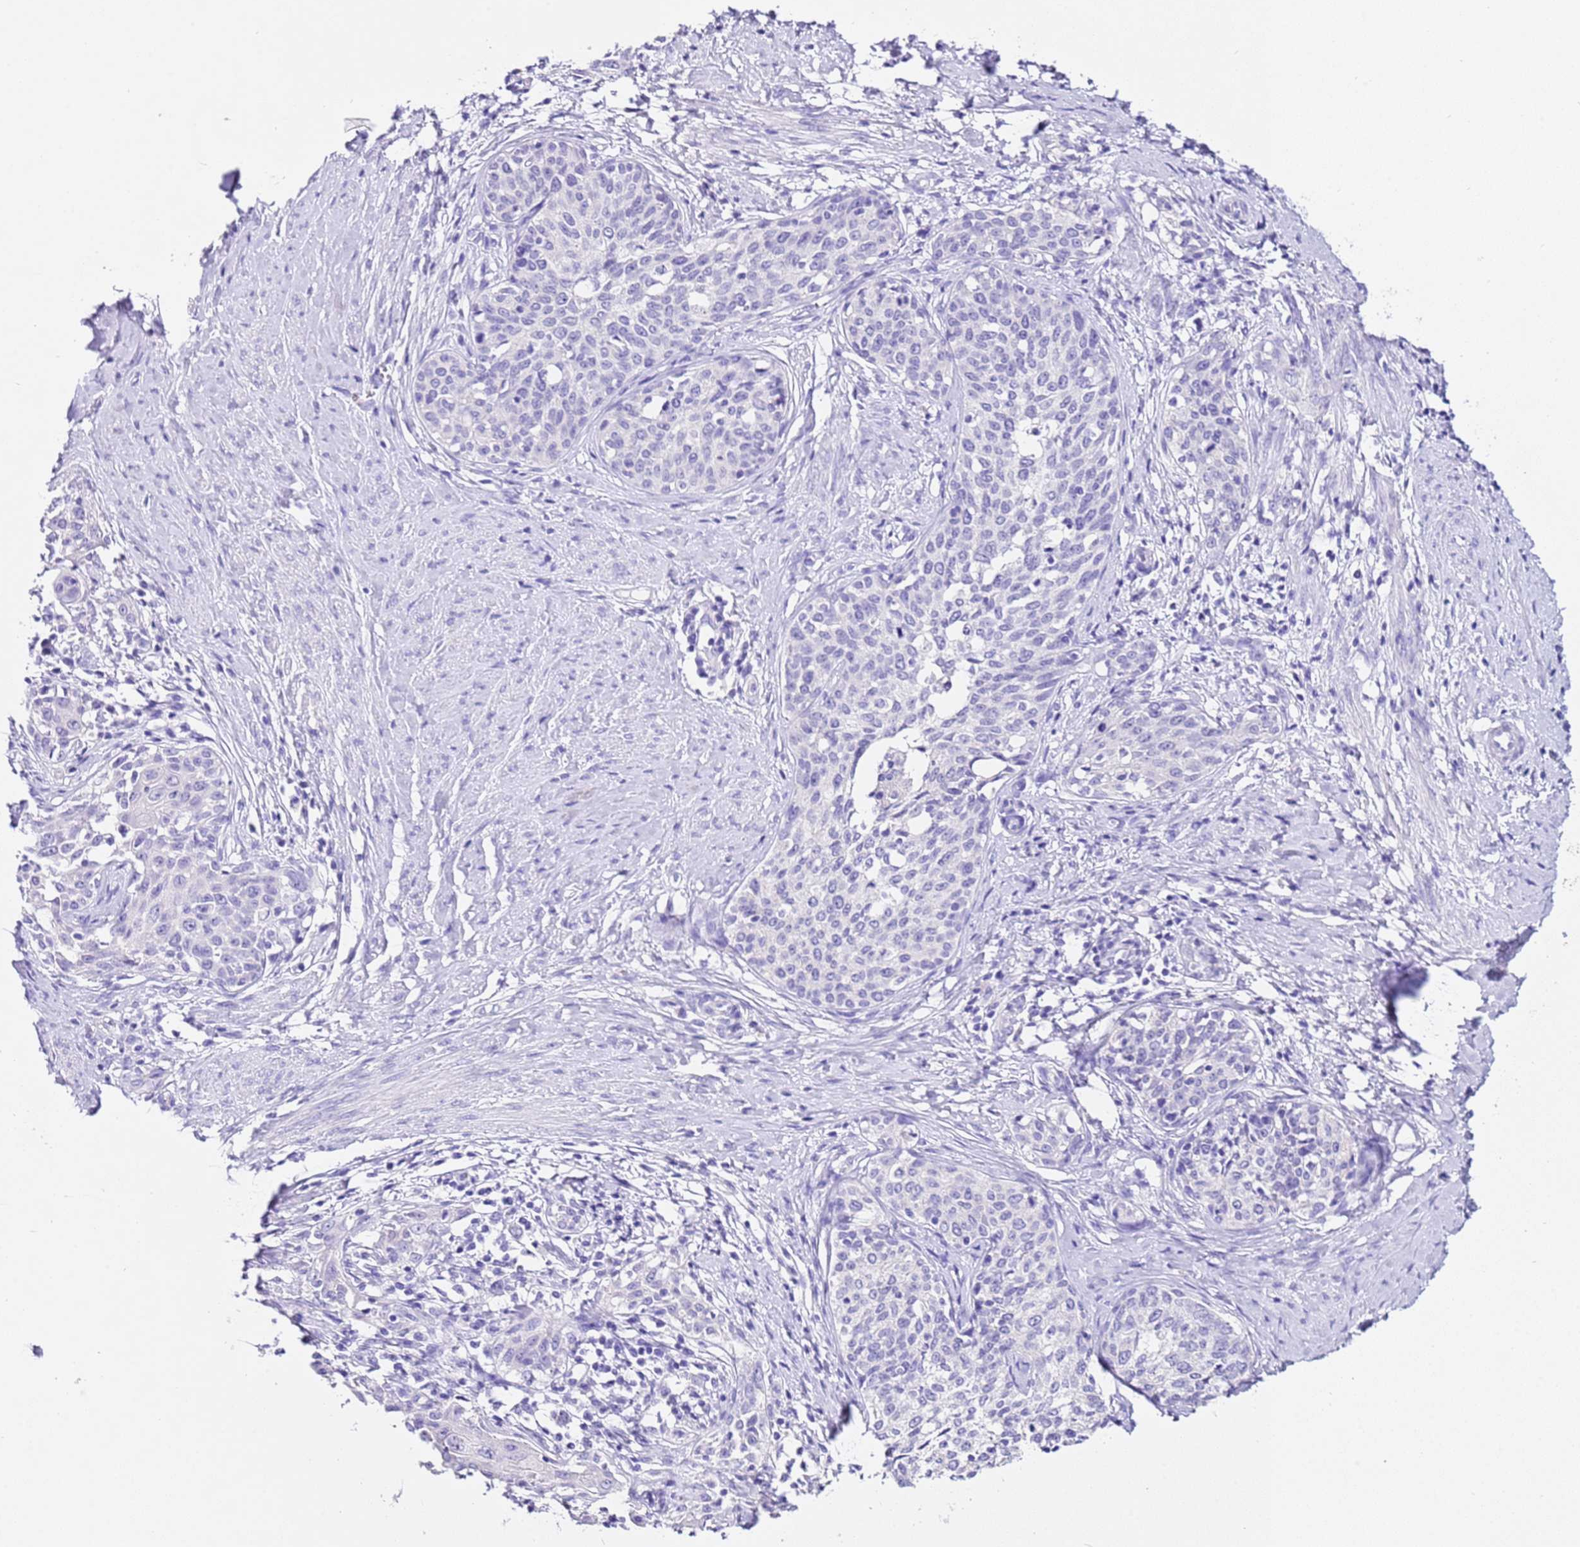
{"staining": {"intensity": "negative", "quantity": "none", "location": "none"}, "tissue": "cervical cancer", "cell_type": "Tumor cells", "image_type": "cancer", "snomed": [{"axis": "morphology", "description": "Squamous cell carcinoma, NOS"}, {"axis": "morphology", "description": "Adenocarcinoma, NOS"}, {"axis": "topography", "description": "Cervix"}], "caption": "High power microscopy image of an immunohistochemistry (IHC) histopathology image of cervical squamous cell carcinoma, revealing no significant expression in tumor cells.", "gene": "CPB1", "patient": {"sex": "female", "age": 52}}